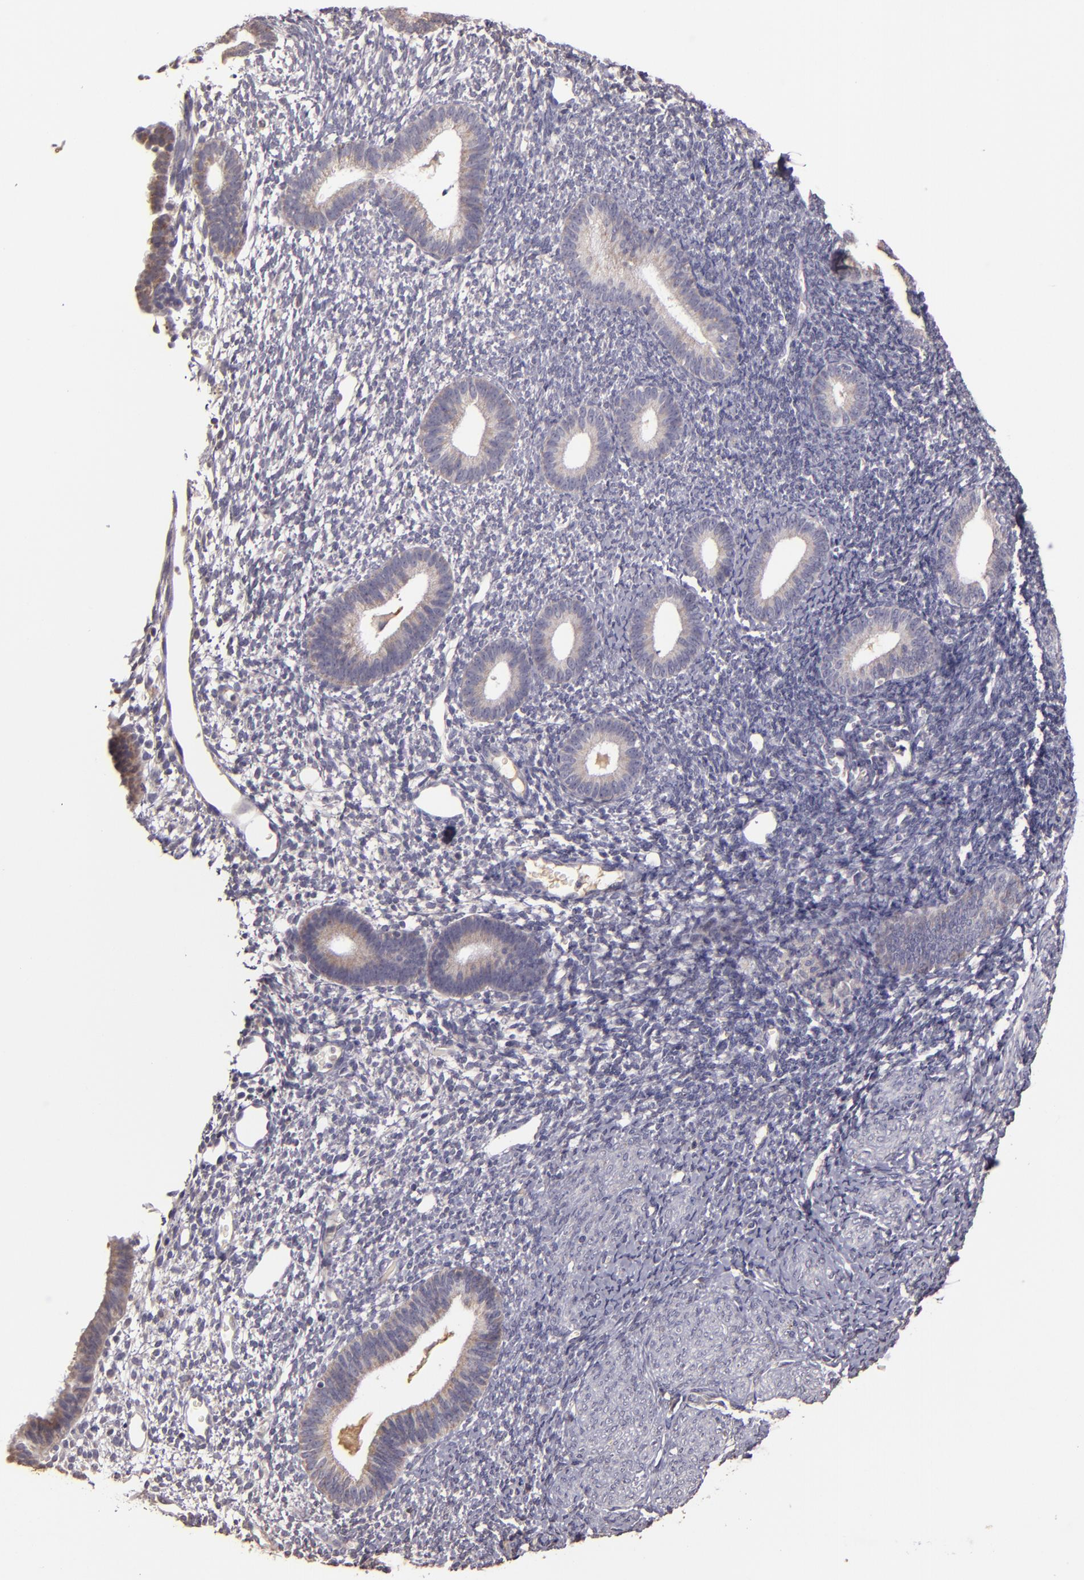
{"staining": {"intensity": "negative", "quantity": "none", "location": "none"}, "tissue": "endometrium", "cell_type": "Cells in endometrial stroma", "image_type": "normal", "snomed": [{"axis": "morphology", "description": "Normal tissue, NOS"}, {"axis": "topography", "description": "Smooth muscle"}, {"axis": "topography", "description": "Endometrium"}], "caption": "The micrograph reveals no staining of cells in endometrial stroma in normal endometrium. (Stains: DAB IHC with hematoxylin counter stain, Microscopy: brightfield microscopy at high magnification).", "gene": "ABL1", "patient": {"sex": "female", "age": 57}}